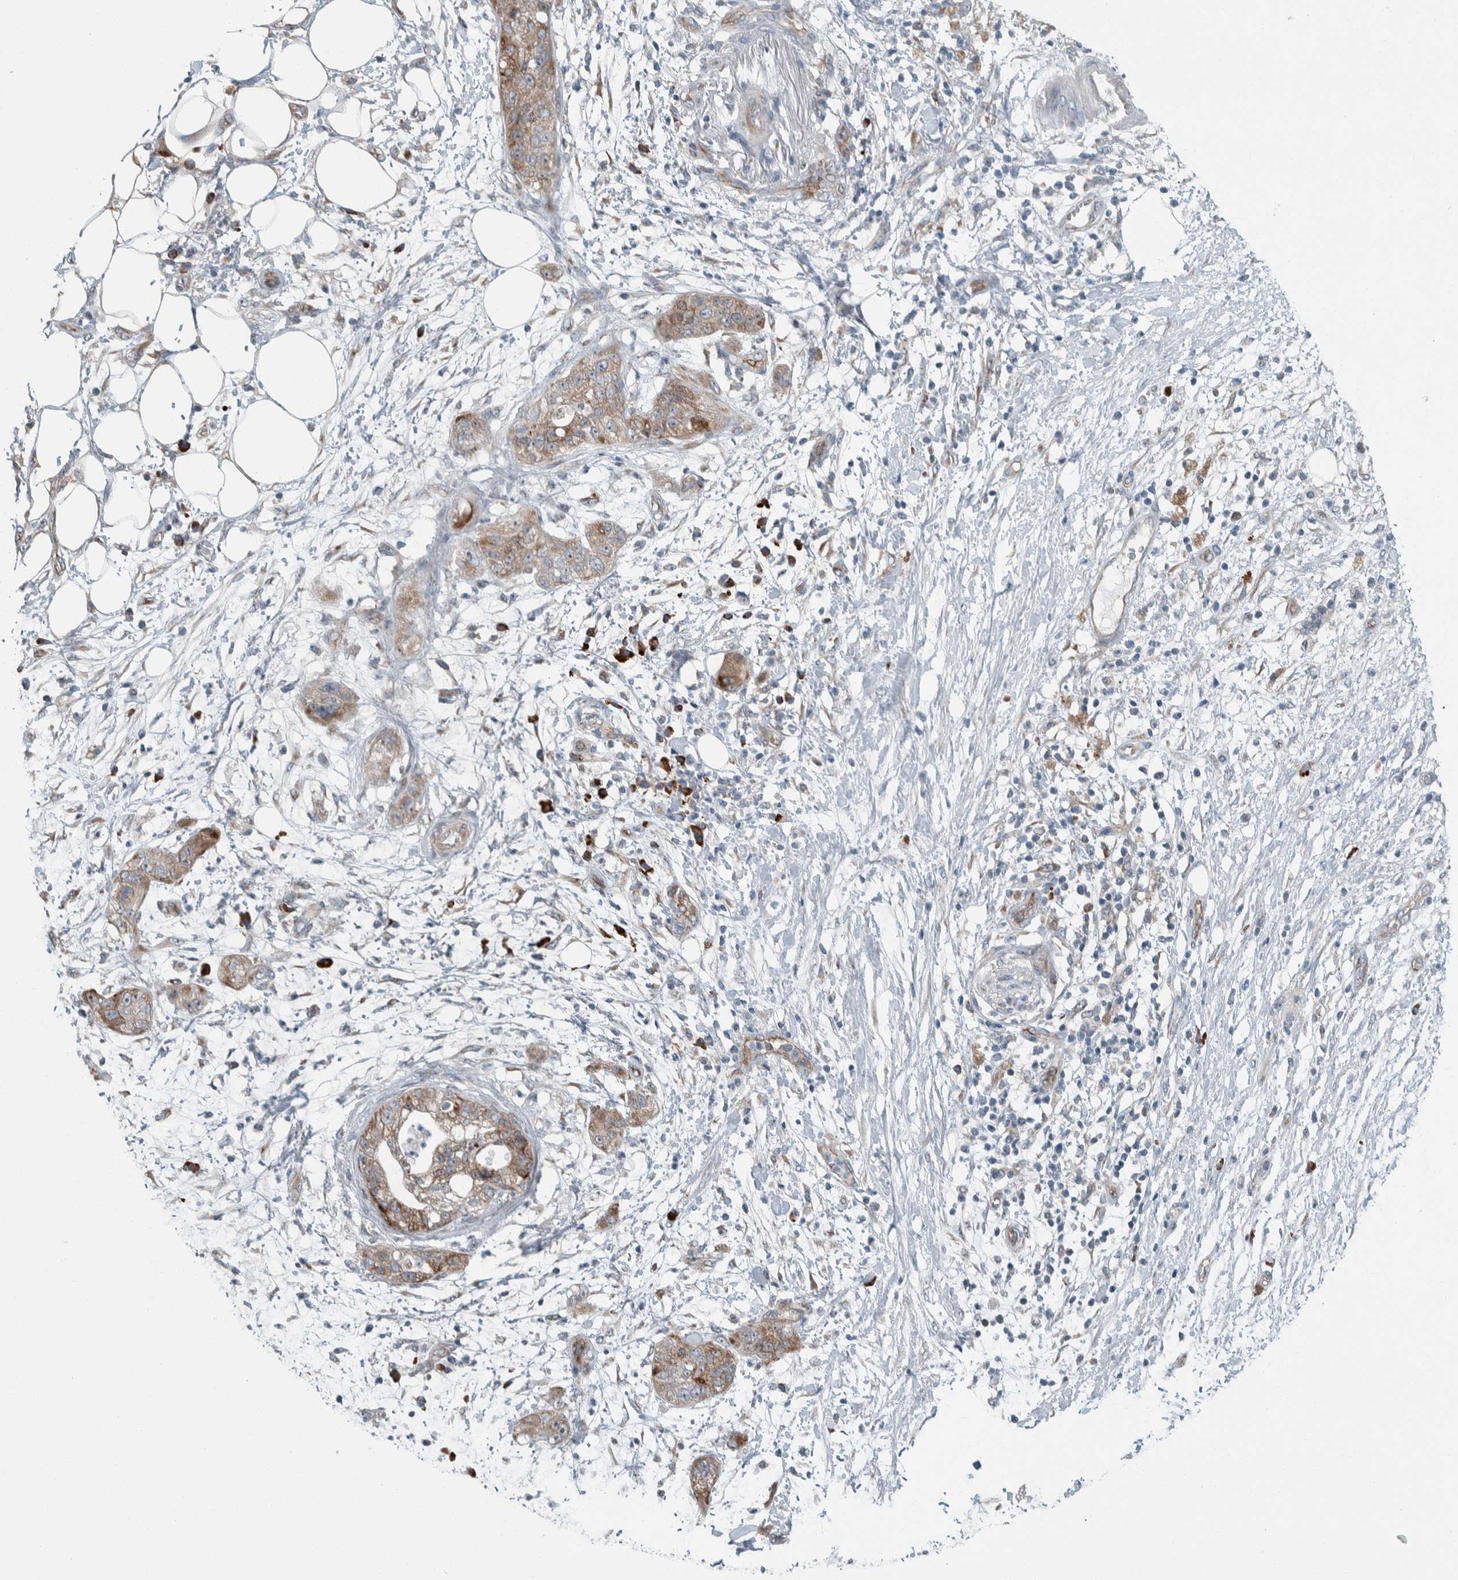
{"staining": {"intensity": "weak", "quantity": ">75%", "location": "cytoplasmic/membranous"}, "tissue": "pancreatic cancer", "cell_type": "Tumor cells", "image_type": "cancer", "snomed": [{"axis": "morphology", "description": "Adenocarcinoma, NOS"}, {"axis": "topography", "description": "Pancreas"}], "caption": "IHC micrograph of neoplastic tissue: human pancreatic cancer stained using immunohistochemistry (IHC) demonstrates low levels of weak protein expression localized specifically in the cytoplasmic/membranous of tumor cells, appearing as a cytoplasmic/membranous brown color.", "gene": "USP25", "patient": {"sex": "female", "age": 78}}